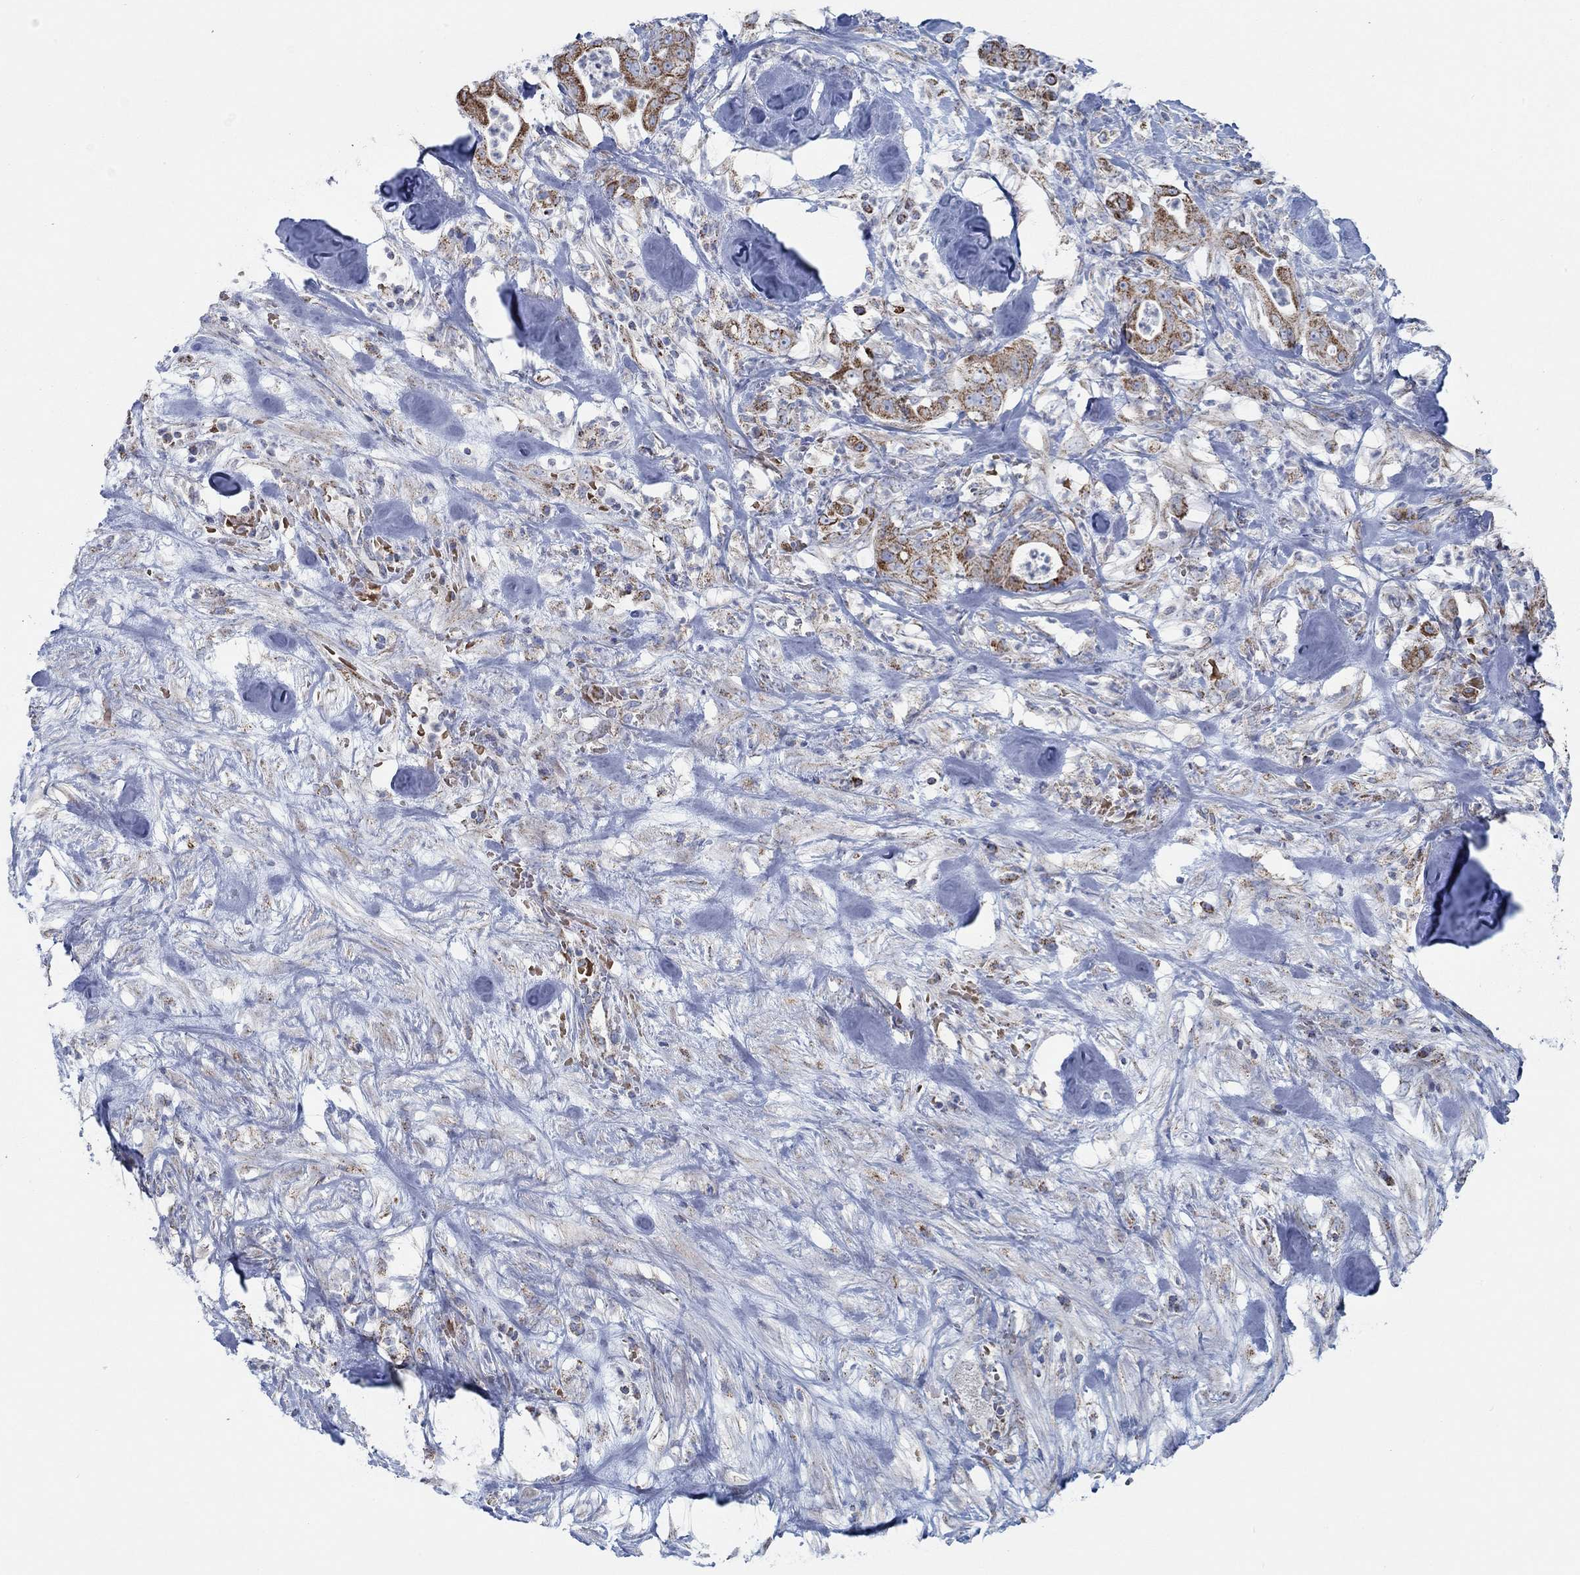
{"staining": {"intensity": "strong", "quantity": "25%-75%", "location": "cytoplasmic/membranous"}, "tissue": "pancreatic cancer", "cell_type": "Tumor cells", "image_type": "cancer", "snomed": [{"axis": "morphology", "description": "Adenocarcinoma, NOS"}, {"axis": "topography", "description": "Pancreas"}], "caption": "Pancreatic cancer (adenocarcinoma) stained with a protein marker demonstrates strong staining in tumor cells.", "gene": "GLOD5", "patient": {"sex": "male", "age": 71}}